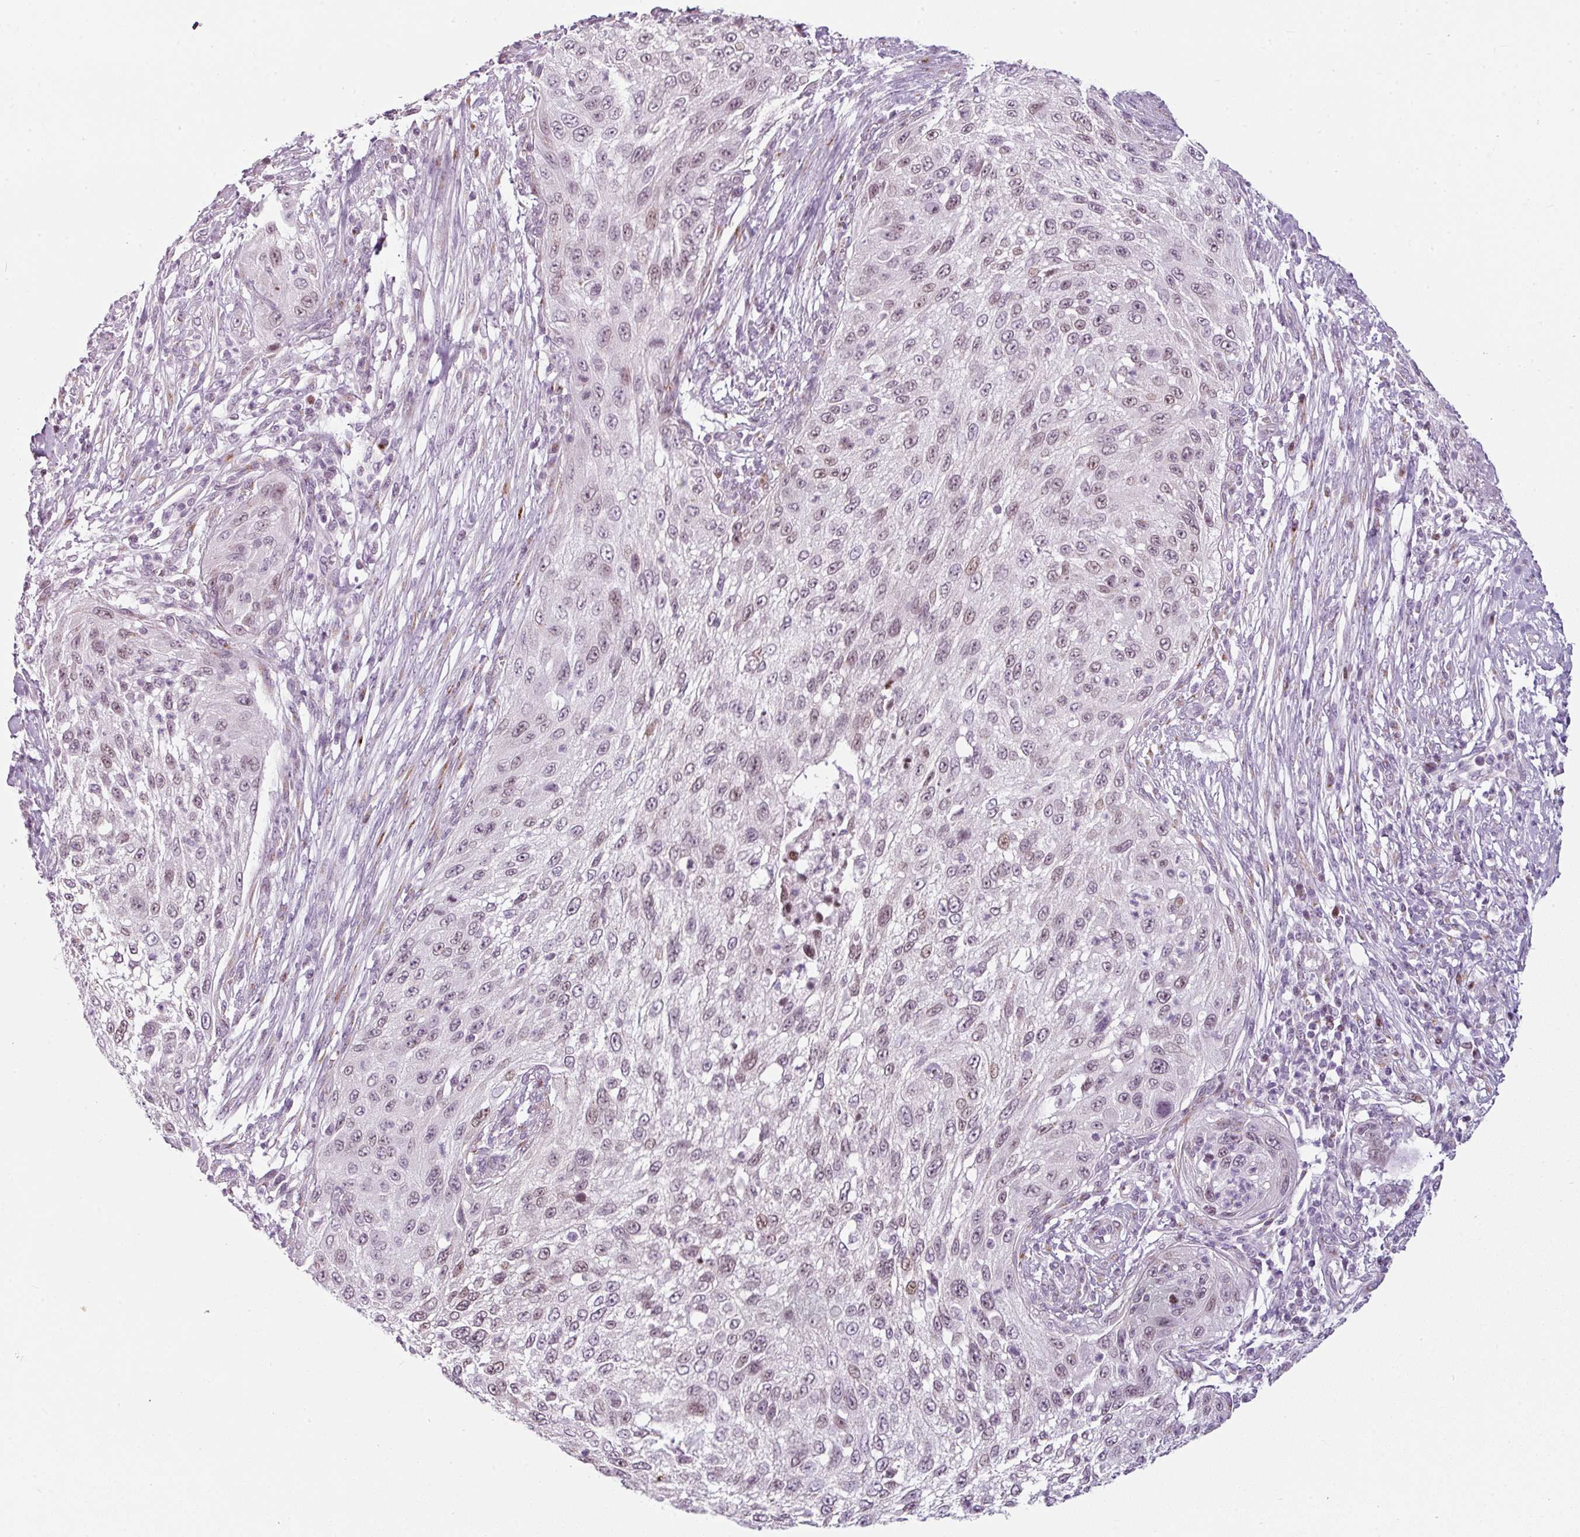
{"staining": {"intensity": "moderate", "quantity": "25%-75%", "location": "nuclear"}, "tissue": "cervical cancer", "cell_type": "Tumor cells", "image_type": "cancer", "snomed": [{"axis": "morphology", "description": "Squamous cell carcinoma, NOS"}, {"axis": "topography", "description": "Cervix"}], "caption": "Immunohistochemical staining of human cervical cancer exhibits medium levels of moderate nuclear staining in about 25%-75% of tumor cells.", "gene": "SYT8", "patient": {"sex": "female", "age": 42}}